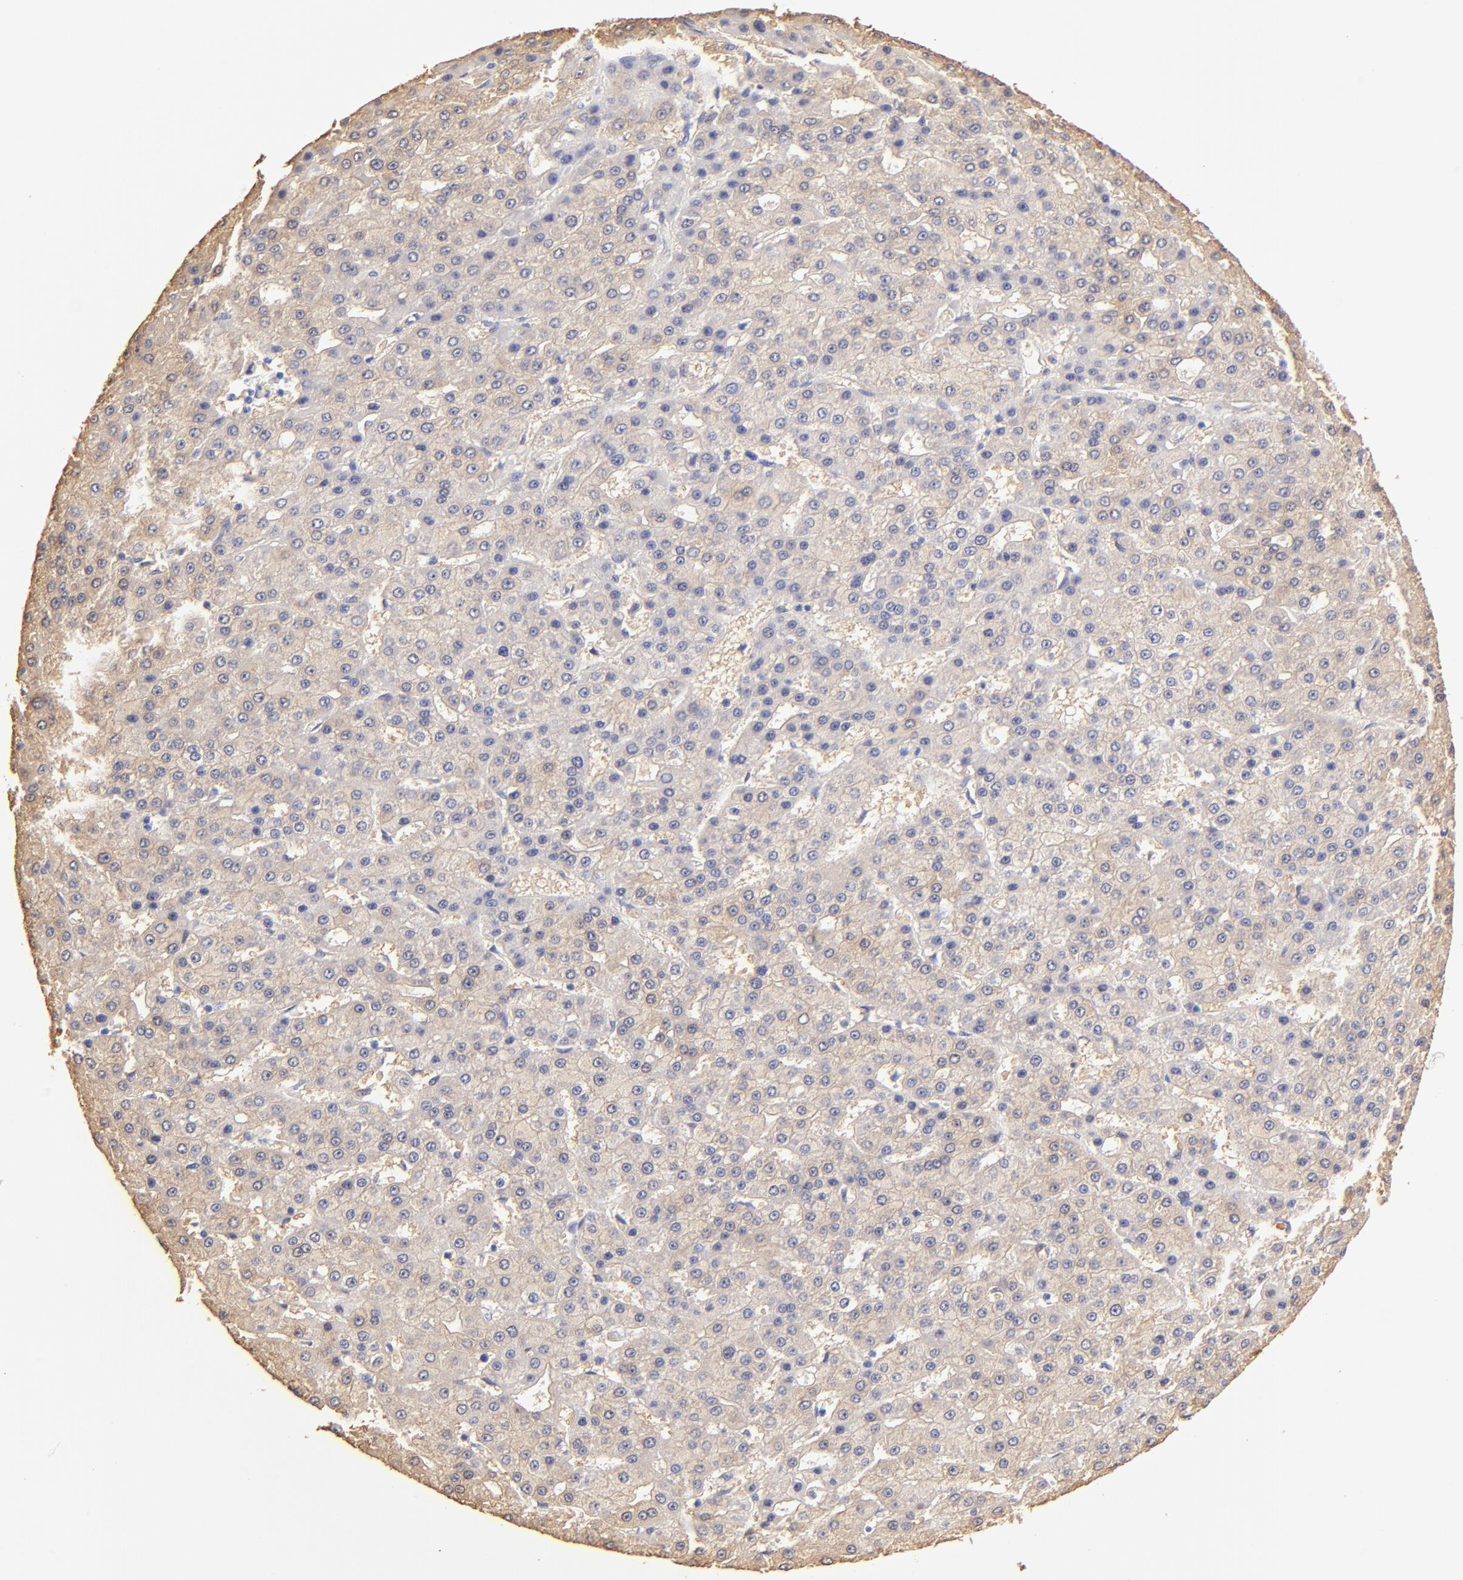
{"staining": {"intensity": "weak", "quantity": ">75%", "location": "cytoplasmic/membranous"}, "tissue": "liver cancer", "cell_type": "Tumor cells", "image_type": "cancer", "snomed": [{"axis": "morphology", "description": "Carcinoma, Hepatocellular, NOS"}, {"axis": "topography", "description": "Liver"}], "caption": "About >75% of tumor cells in liver cancer (hepatocellular carcinoma) display weak cytoplasmic/membranous protein expression as visualized by brown immunohistochemical staining.", "gene": "ALDH1A1", "patient": {"sex": "male", "age": 47}}